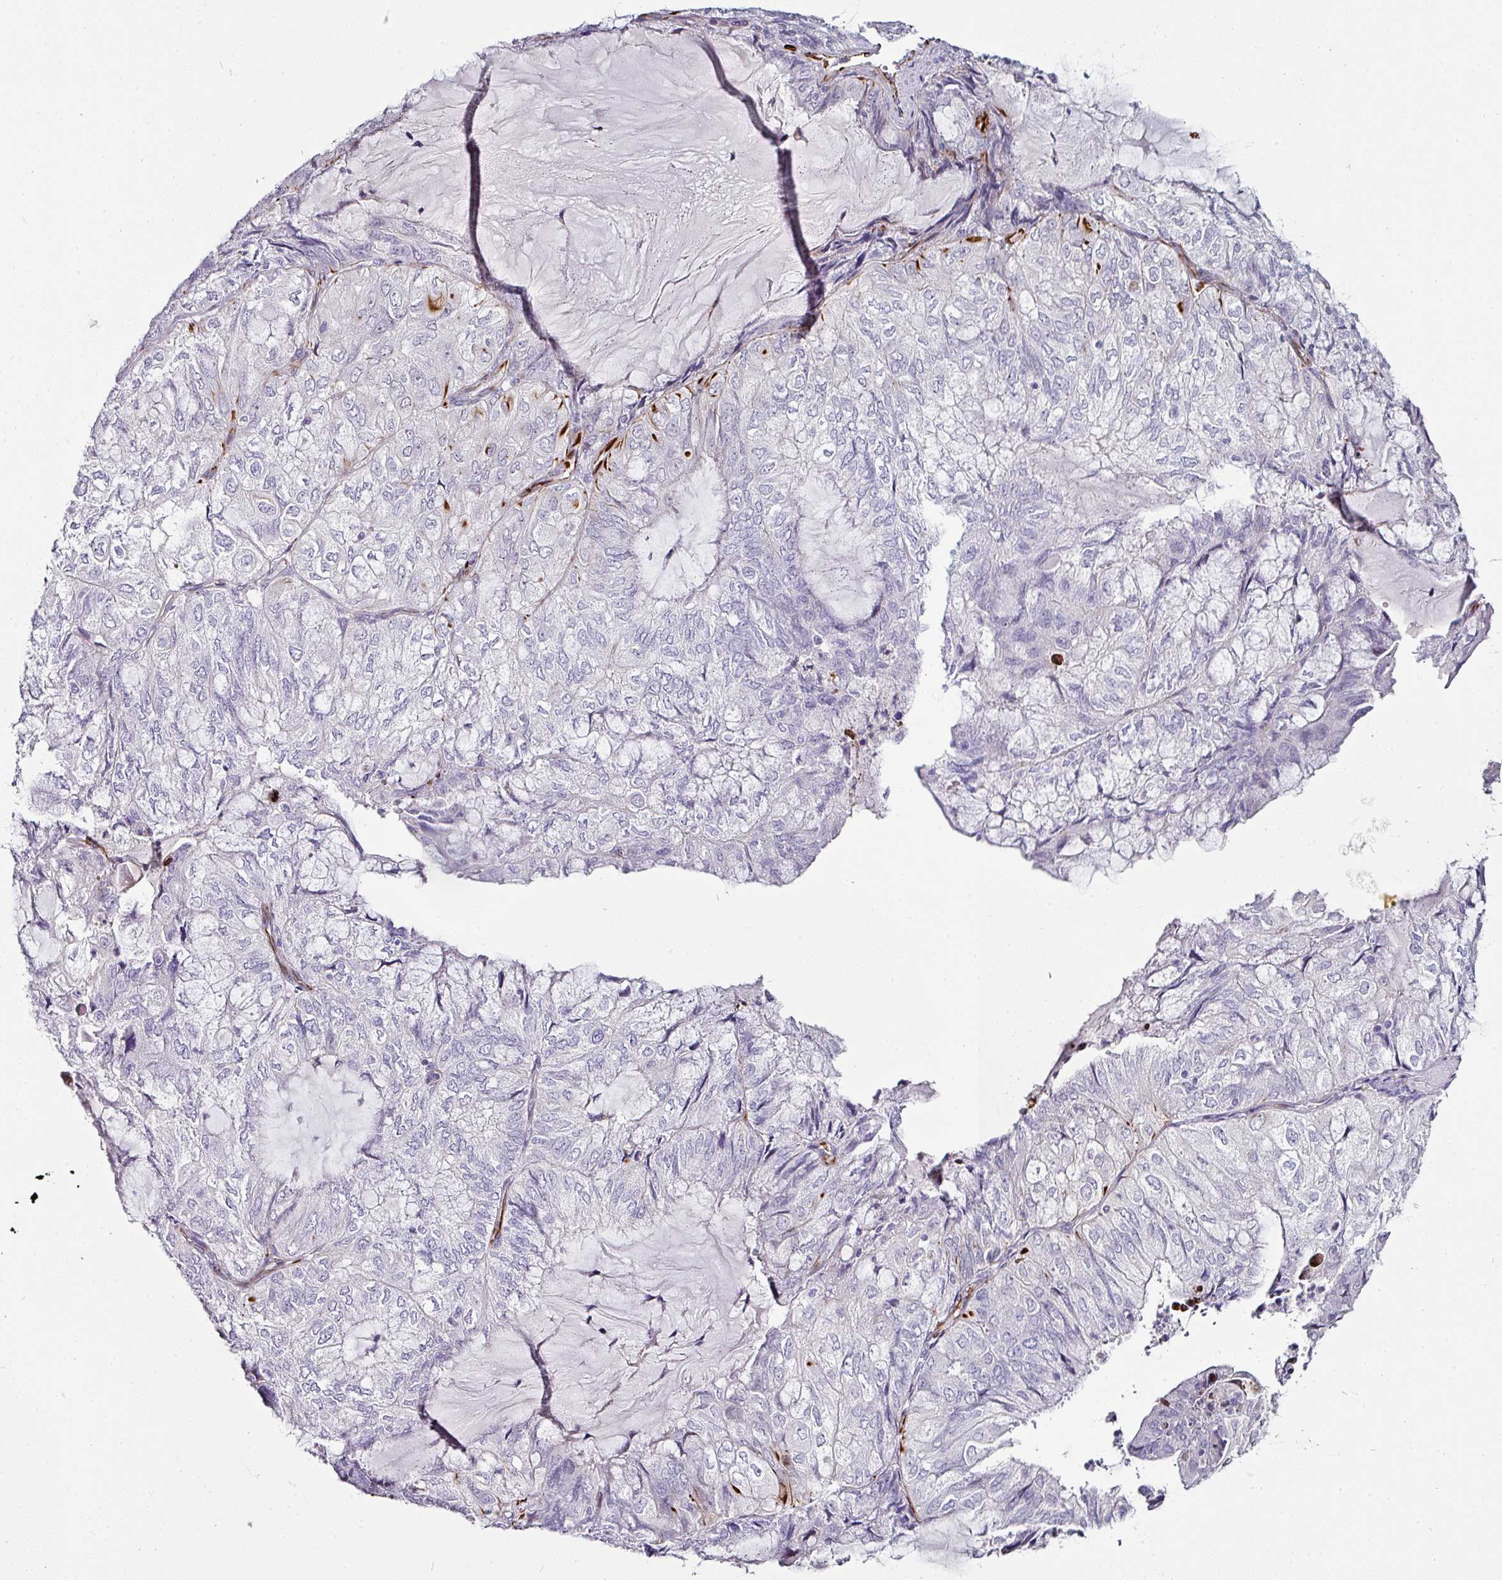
{"staining": {"intensity": "negative", "quantity": "none", "location": "none"}, "tissue": "endometrial cancer", "cell_type": "Tumor cells", "image_type": "cancer", "snomed": [{"axis": "morphology", "description": "Adenocarcinoma, NOS"}, {"axis": "topography", "description": "Endometrium"}], "caption": "Immunohistochemical staining of endometrial cancer shows no significant staining in tumor cells. (Brightfield microscopy of DAB (3,3'-diaminobenzidine) immunohistochemistry (IHC) at high magnification).", "gene": "TMPRSS9", "patient": {"sex": "female", "age": 81}}